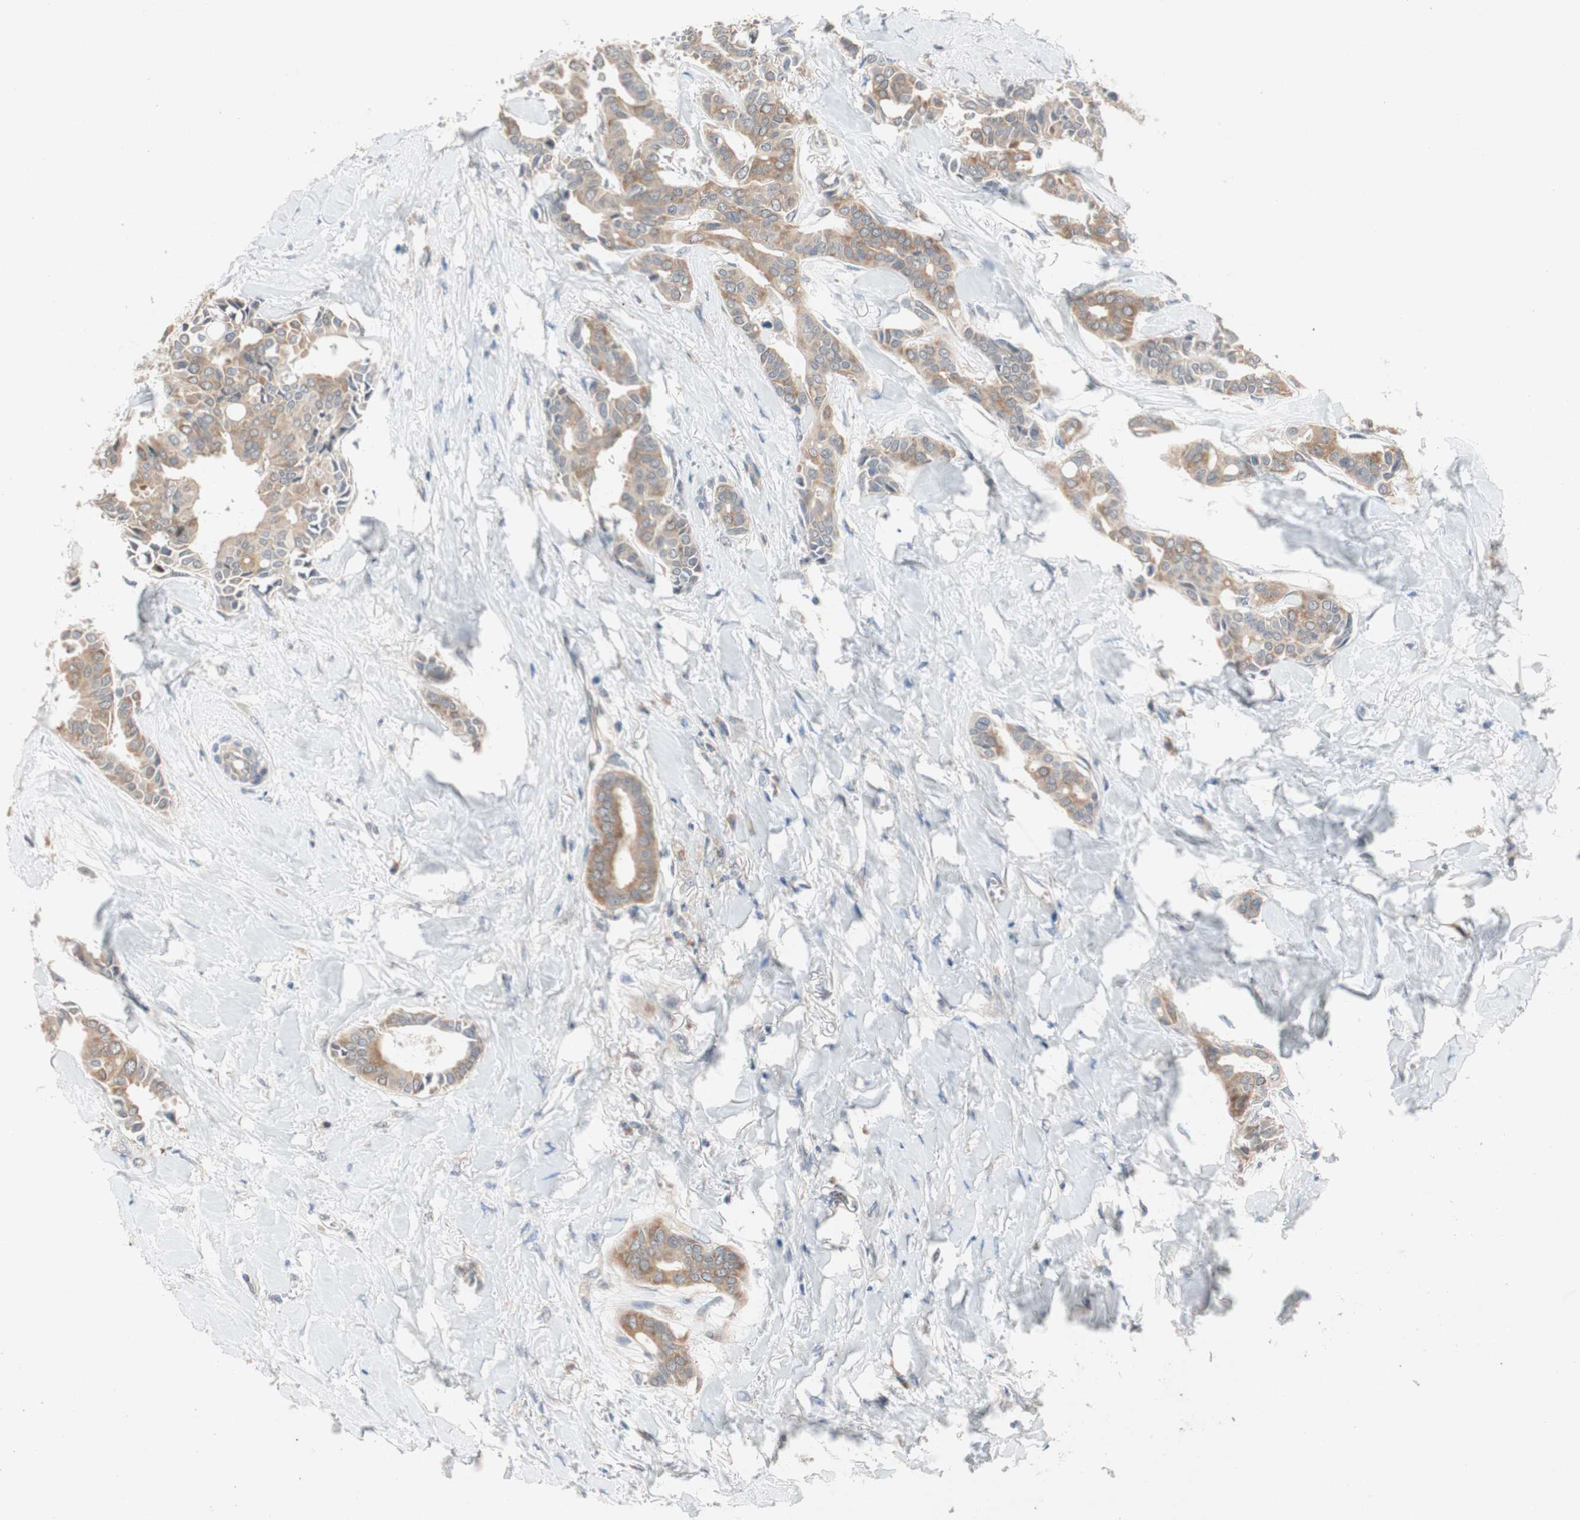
{"staining": {"intensity": "moderate", "quantity": ">75%", "location": "cytoplasmic/membranous"}, "tissue": "head and neck cancer", "cell_type": "Tumor cells", "image_type": "cancer", "snomed": [{"axis": "morphology", "description": "Adenocarcinoma, NOS"}, {"axis": "topography", "description": "Salivary gland"}, {"axis": "topography", "description": "Head-Neck"}], "caption": "Head and neck adenocarcinoma stained with DAB immunohistochemistry (IHC) displays medium levels of moderate cytoplasmic/membranous expression in approximately >75% of tumor cells.", "gene": "NCLN", "patient": {"sex": "female", "age": 59}}